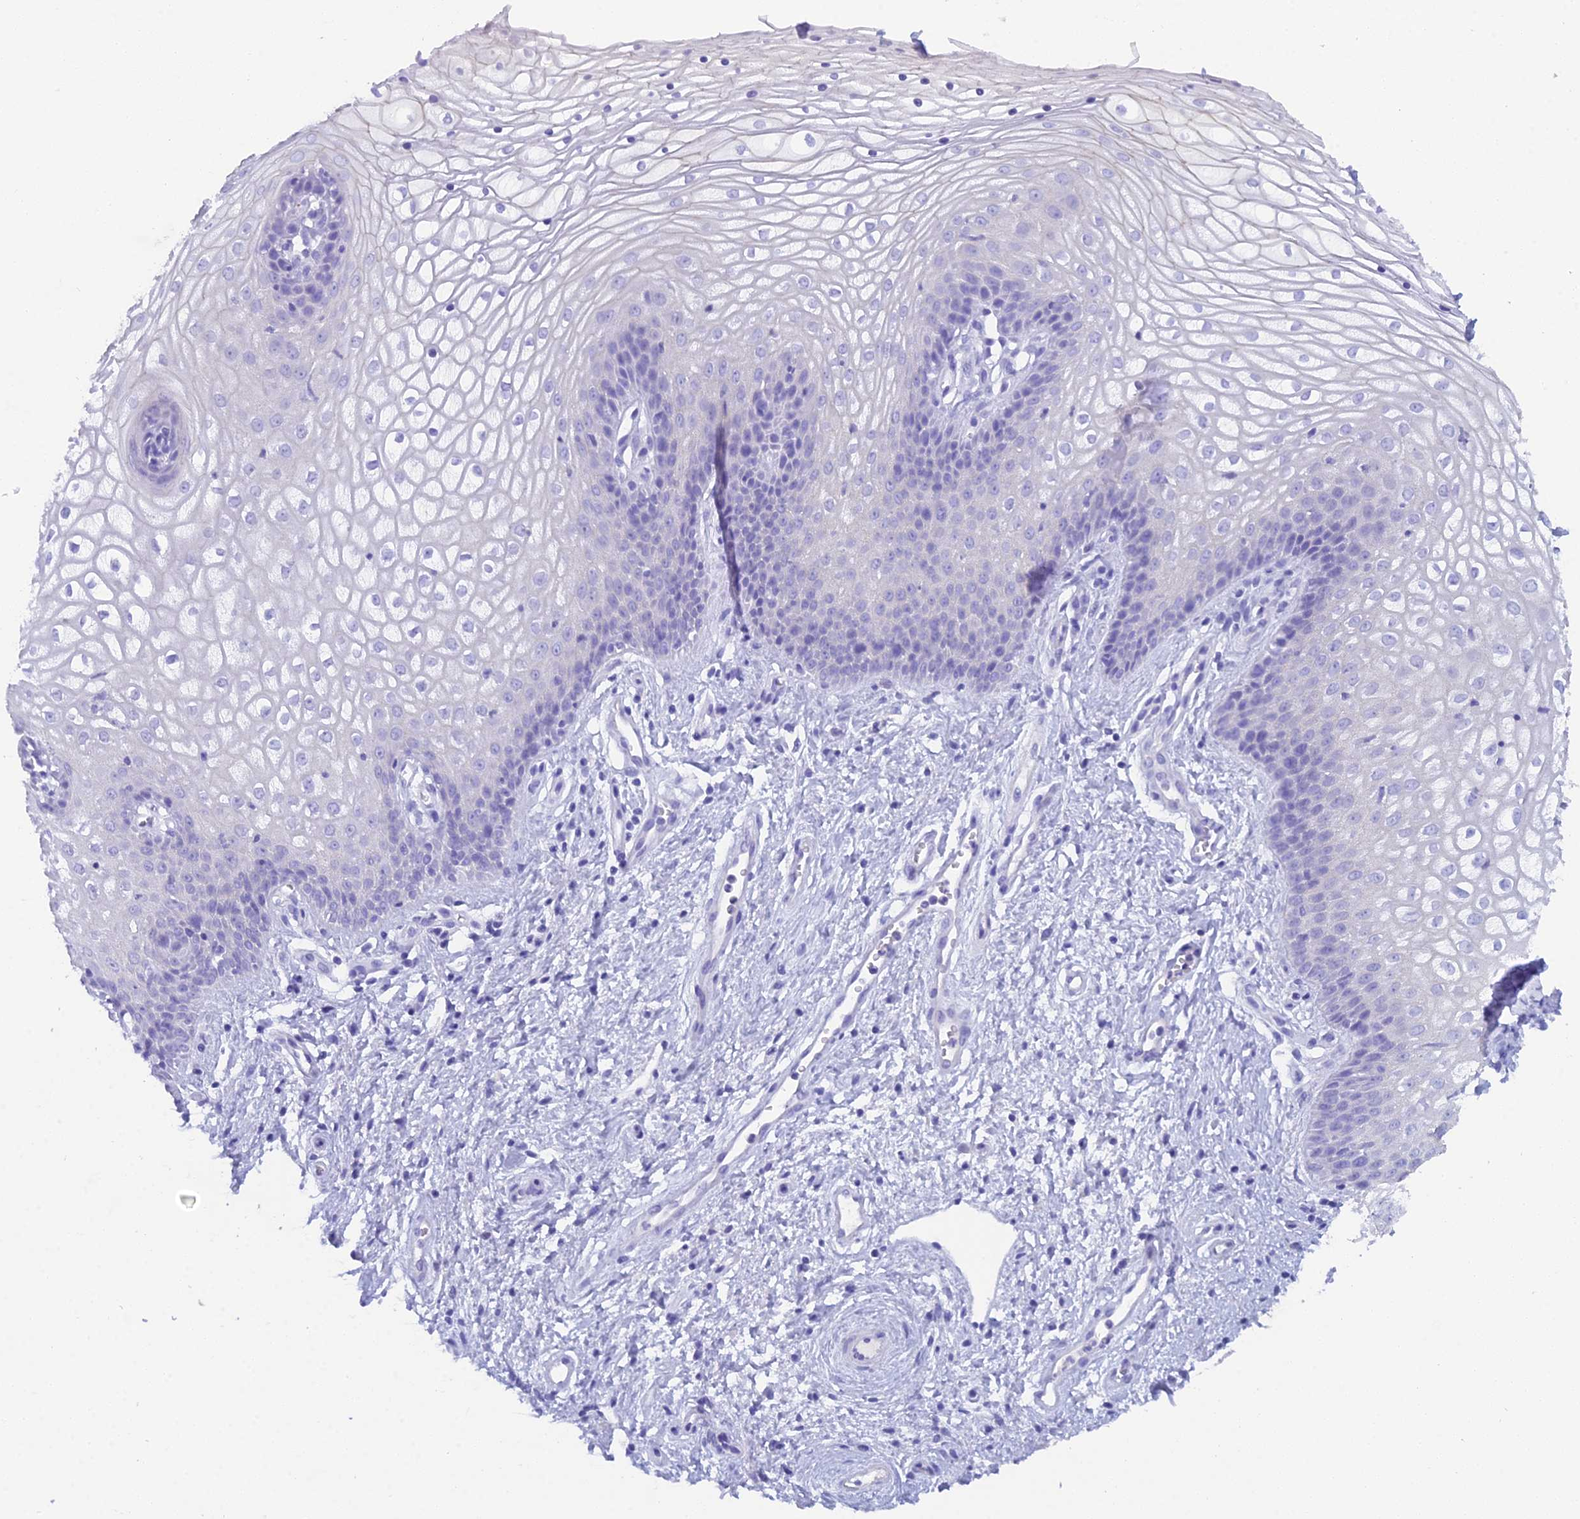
{"staining": {"intensity": "negative", "quantity": "none", "location": "none"}, "tissue": "vagina", "cell_type": "Squamous epithelial cells", "image_type": "normal", "snomed": [{"axis": "morphology", "description": "Normal tissue, NOS"}, {"axis": "topography", "description": "Vagina"}], "caption": "Immunohistochemical staining of benign human vagina exhibits no significant staining in squamous epithelial cells.", "gene": "REG1A", "patient": {"sex": "female", "age": 34}}